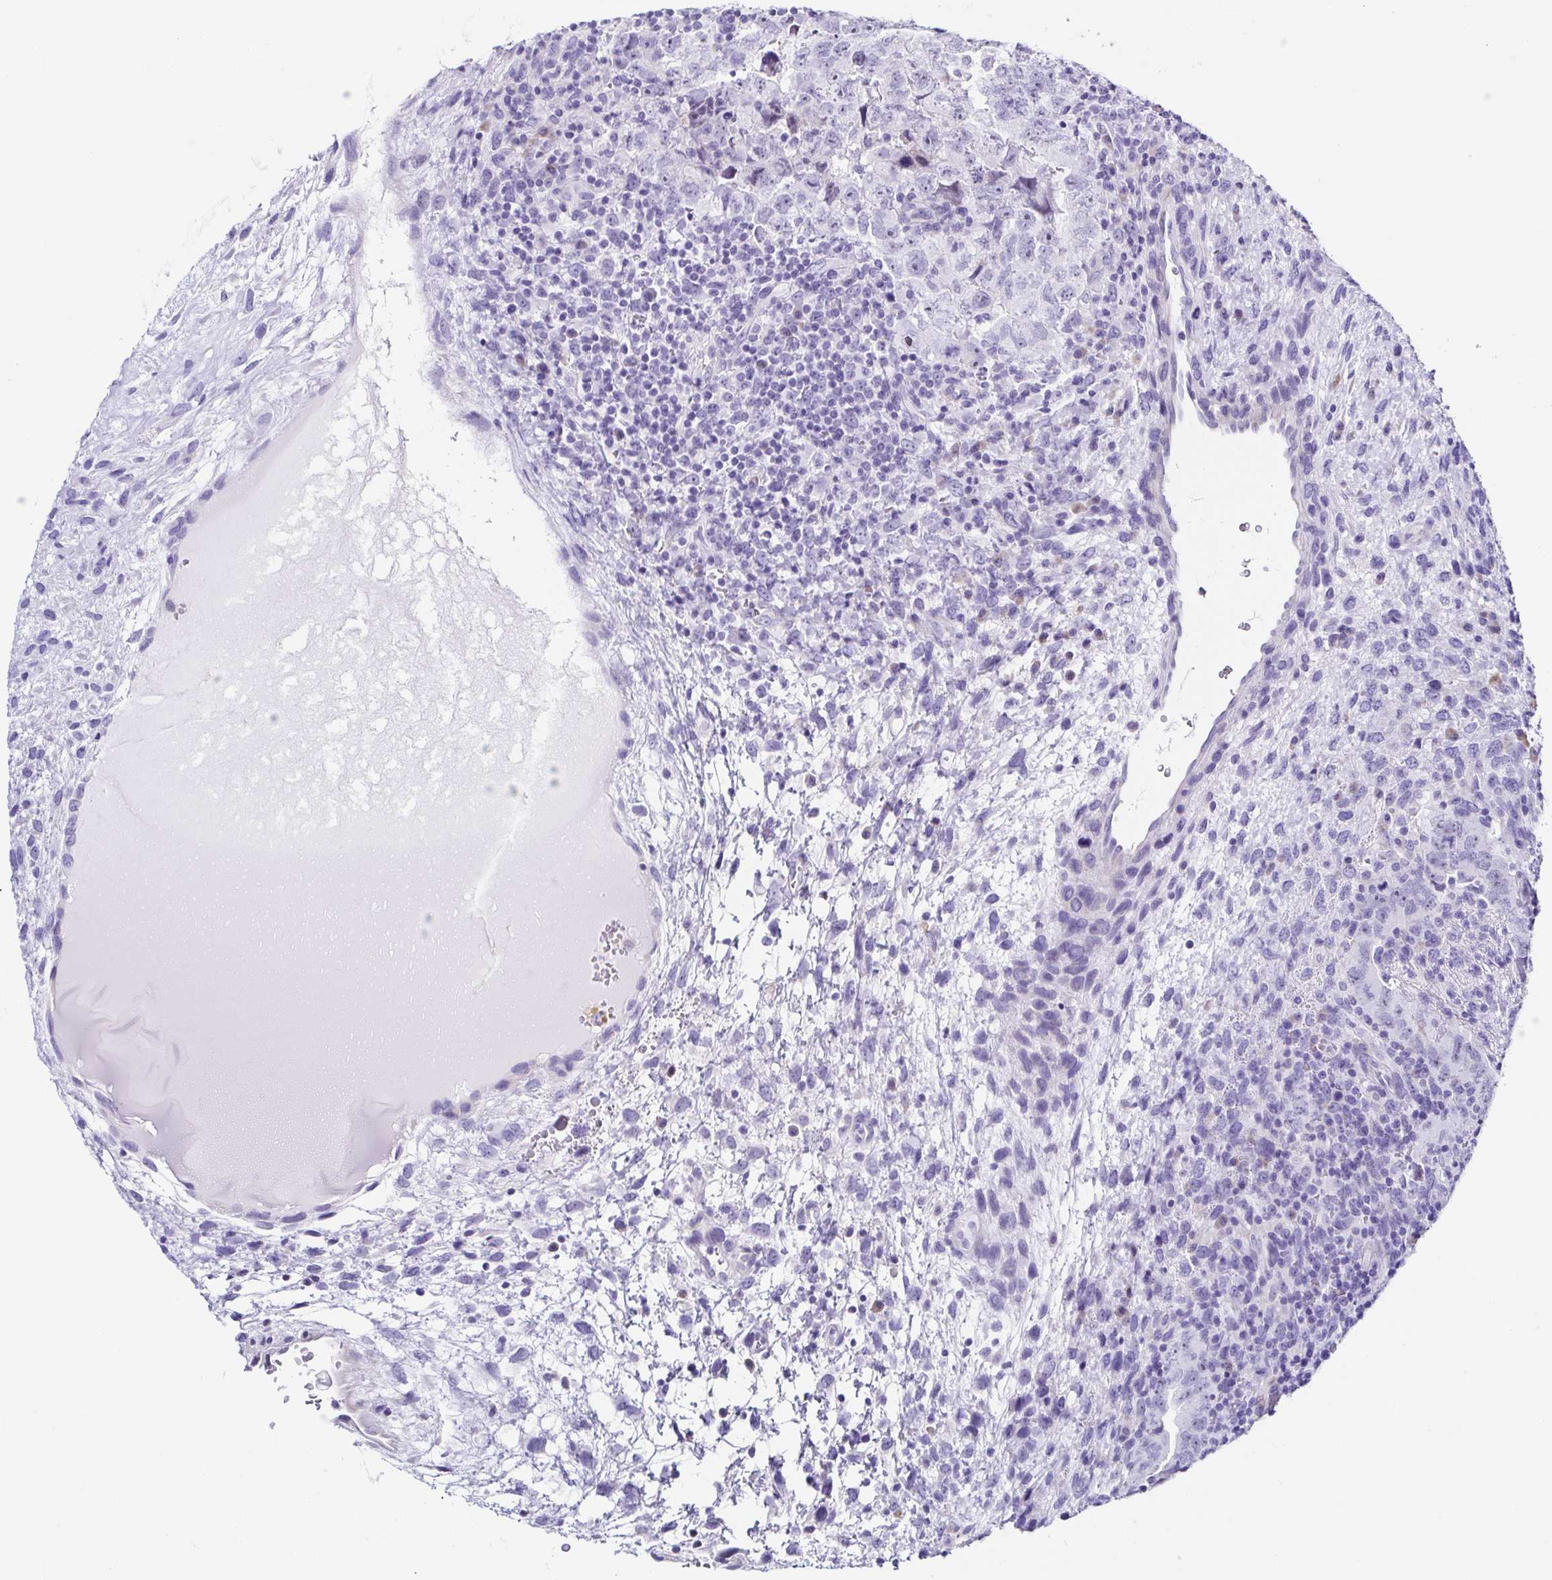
{"staining": {"intensity": "negative", "quantity": "none", "location": "none"}, "tissue": "testis cancer", "cell_type": "Tumor cells", "image_type": "cancer", "snomed": [{"axis": "morphology", "description": "Carcinoma, Embryonal, NOS"}, {"axis": "topography", "description": "Testis"}], "caption": "Testis cancer stained for a protein using immunohistochemistry (IHC) demonstrates no positivity tumor cells.", "gene": "TNNT2", "patient": {"sex": "male", "age": 24}}